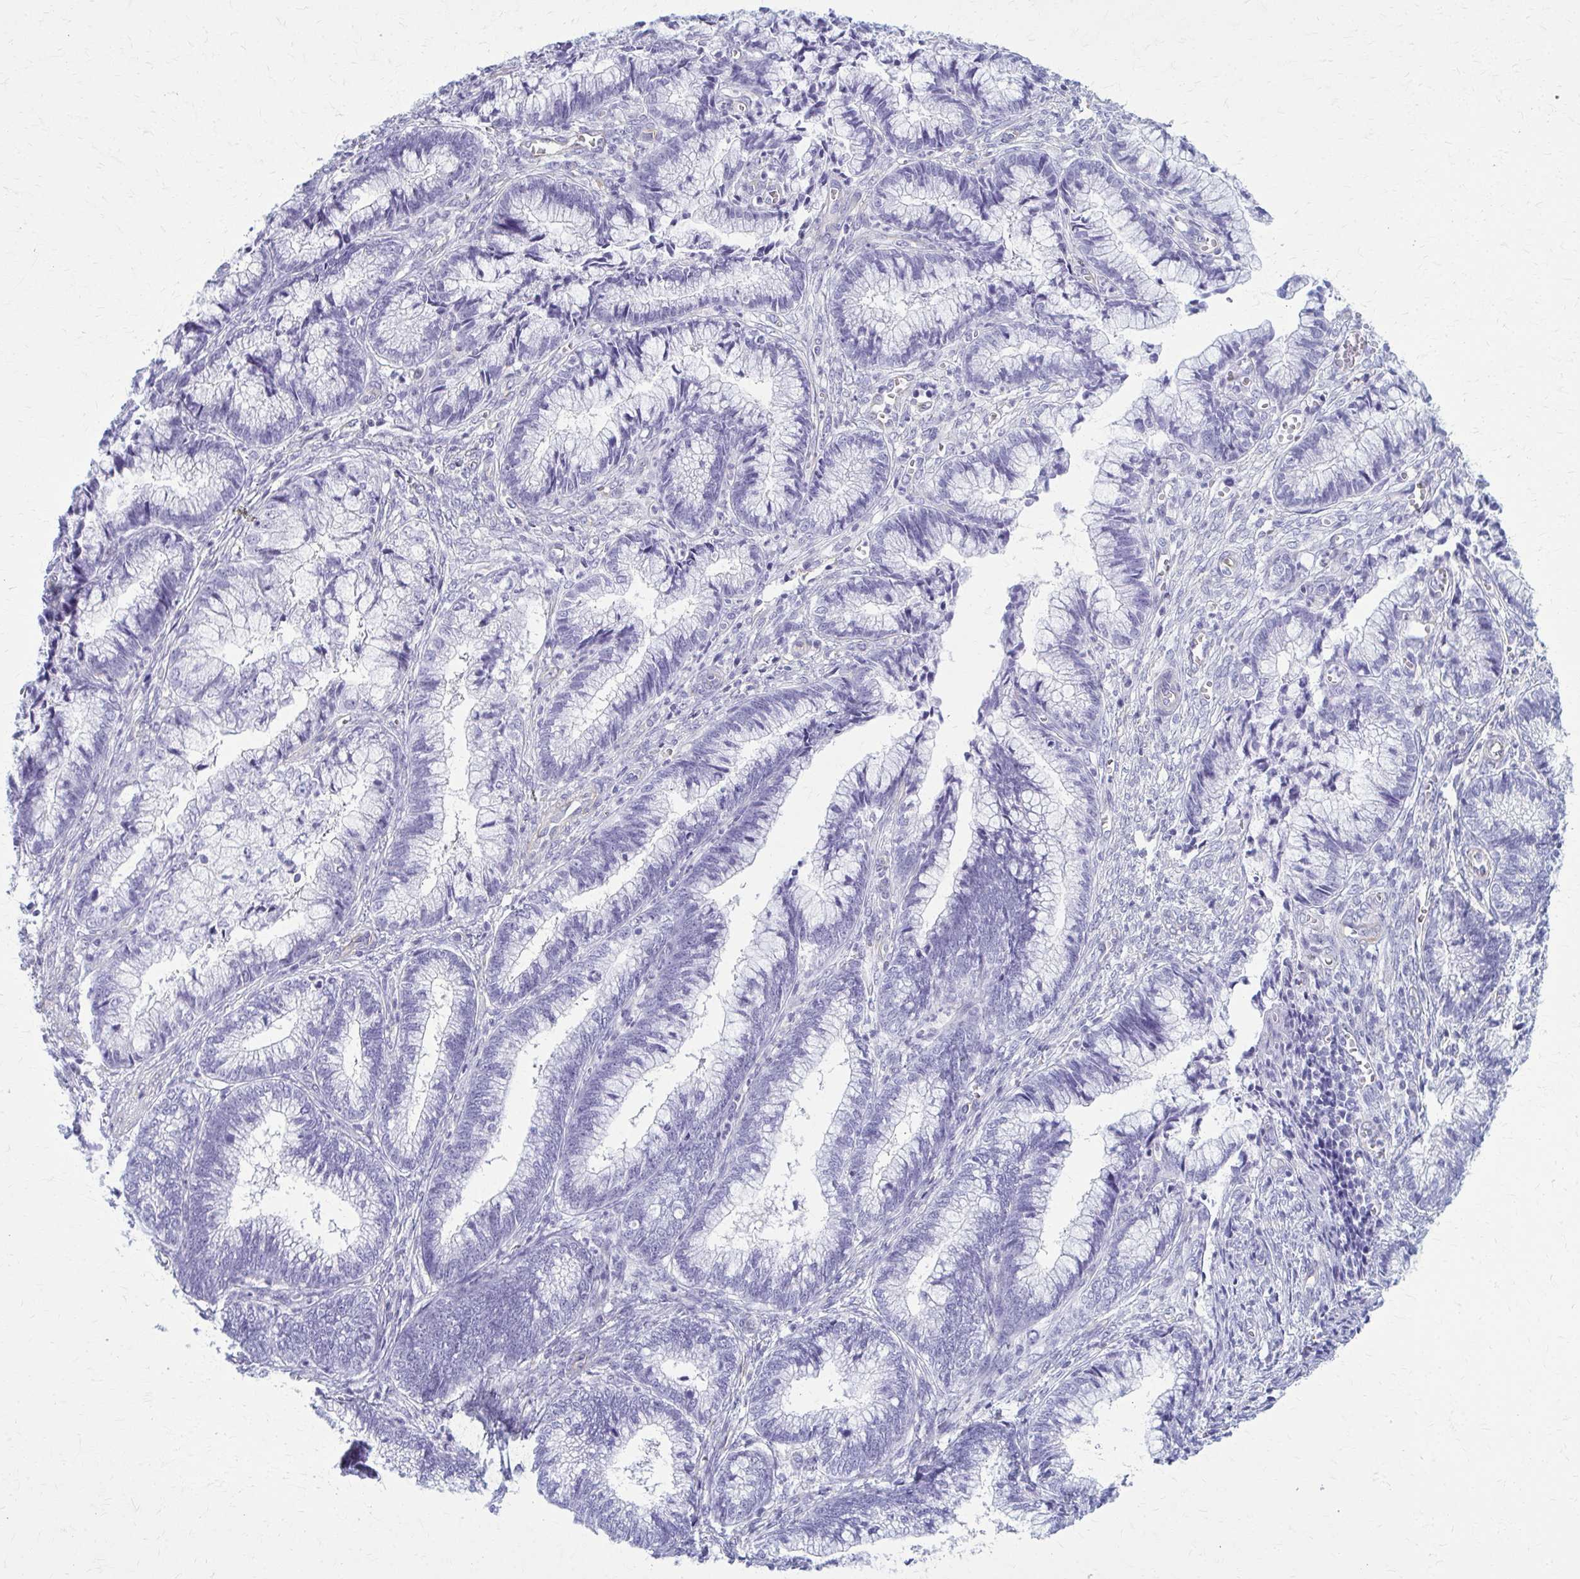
{"staining": {"intensity": "negative", "quantity": "none", "location": "none"}, "tissue": "cervical cancer", "cell_type": "Tumor cells", "image_type": "cancer", "snomed": [{"axis": "morphology", "description": "Adenocarcinoma, NOS"}, {"axis": "topography", "description": "Cervix"}], "caption": "Tumor cells are negative for brown protein staining in cervical cancer.", "gene": "GFAP", "patient": {"sex": "female", "age": 44}}